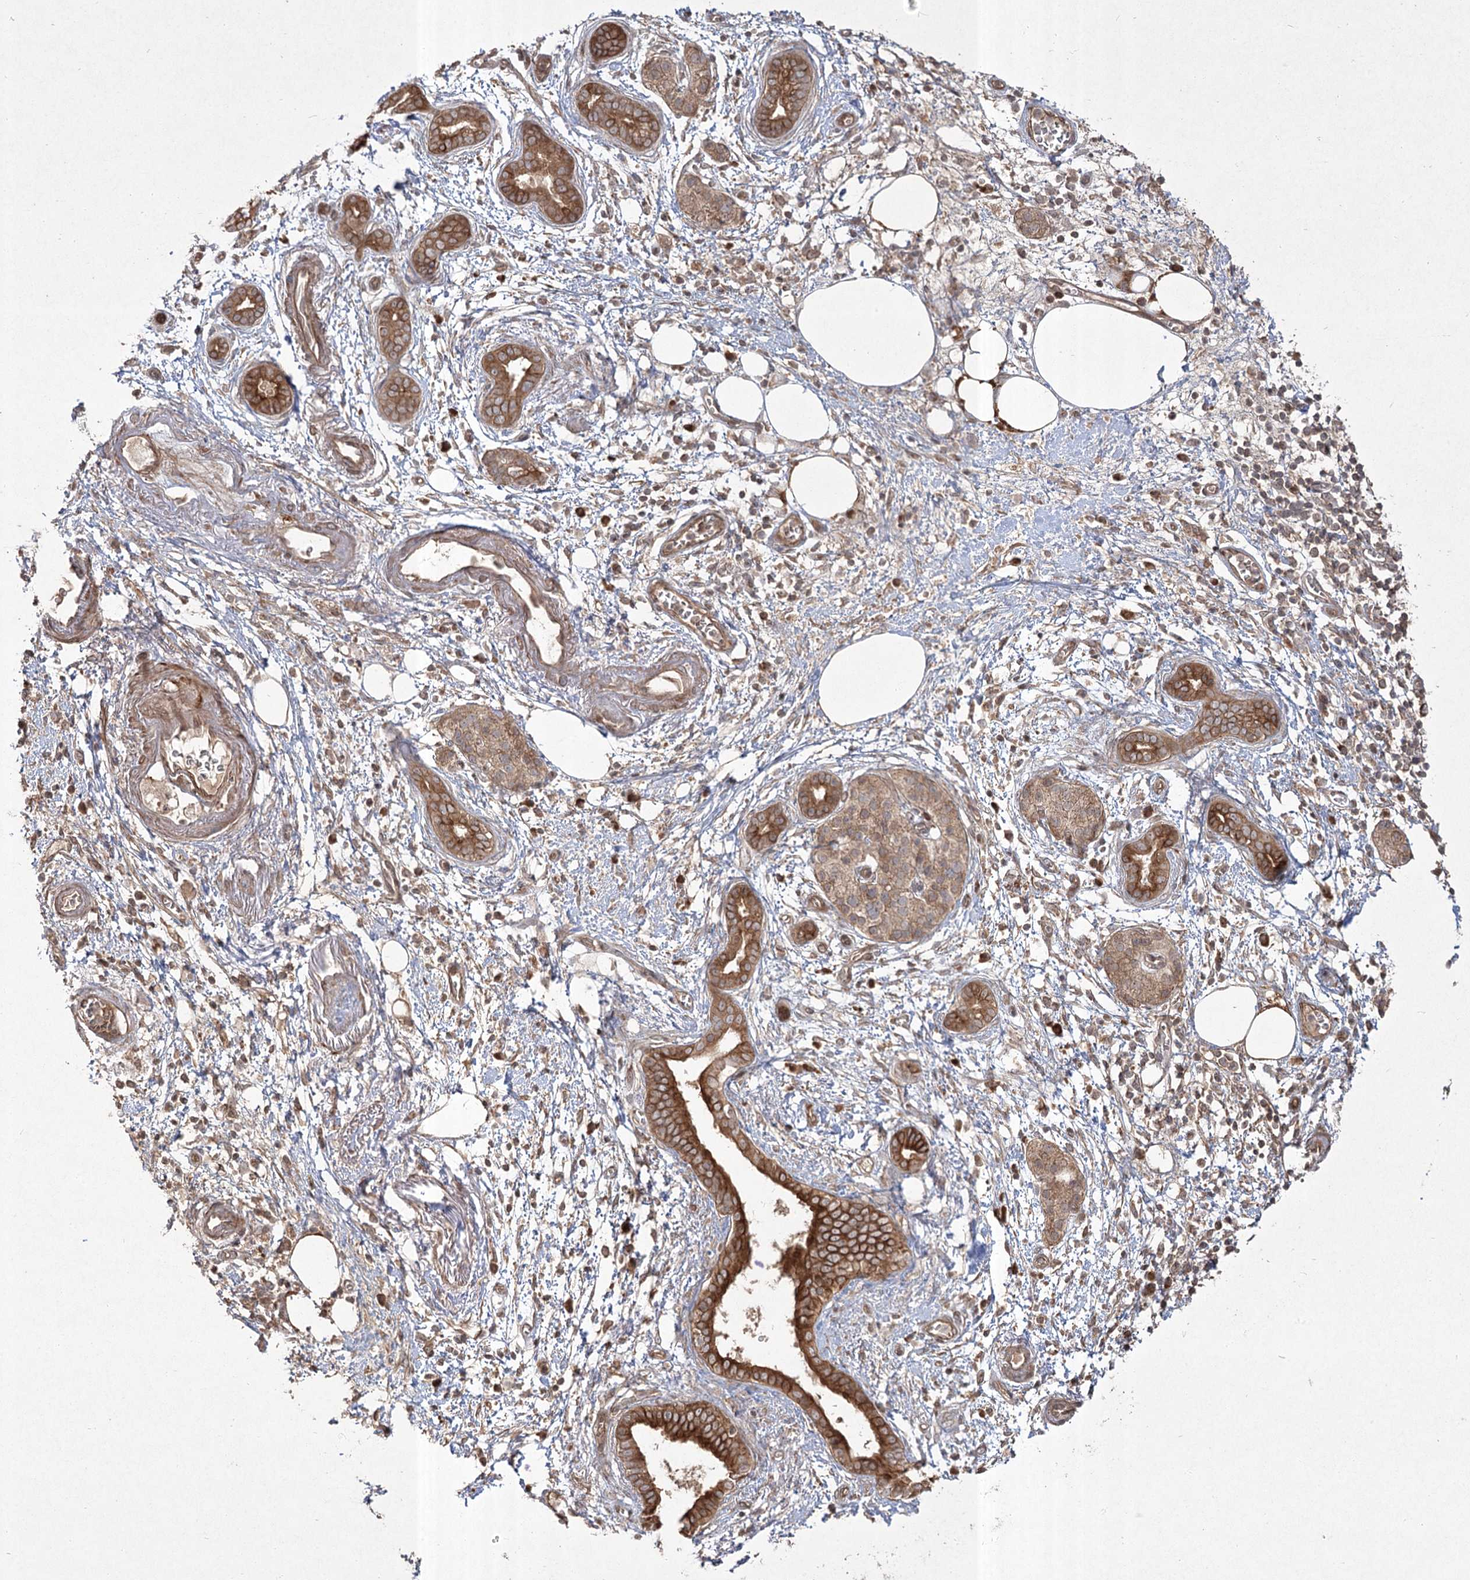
{"staining": {"intensity": "strong", "quantity": ">75%", "location": "cytoplasmic/membranous"}, "tissue": "pancreatic cancer", "cell_type": "Tumor cells", "image_type": "cancer", "snomed": [{"axis": "morphology", "description": "Adenocarcinoma, NOS"}, {"axis": "topography", "description": "Pancreas"}], "caption": "High-magnification brightfield microscopy of pancreatic cancer (adenocarcinoma) stained with DAB (3,3'-diaminobenzidine) (brown) and counterstained with hematoxylin (blue). tumor cells exhibit strong cytoplasmic/membranous staining is appreciated in about>75% of cells.", "gene": "CPLANE1", "patient": {"sex": "male", "age": 78}}